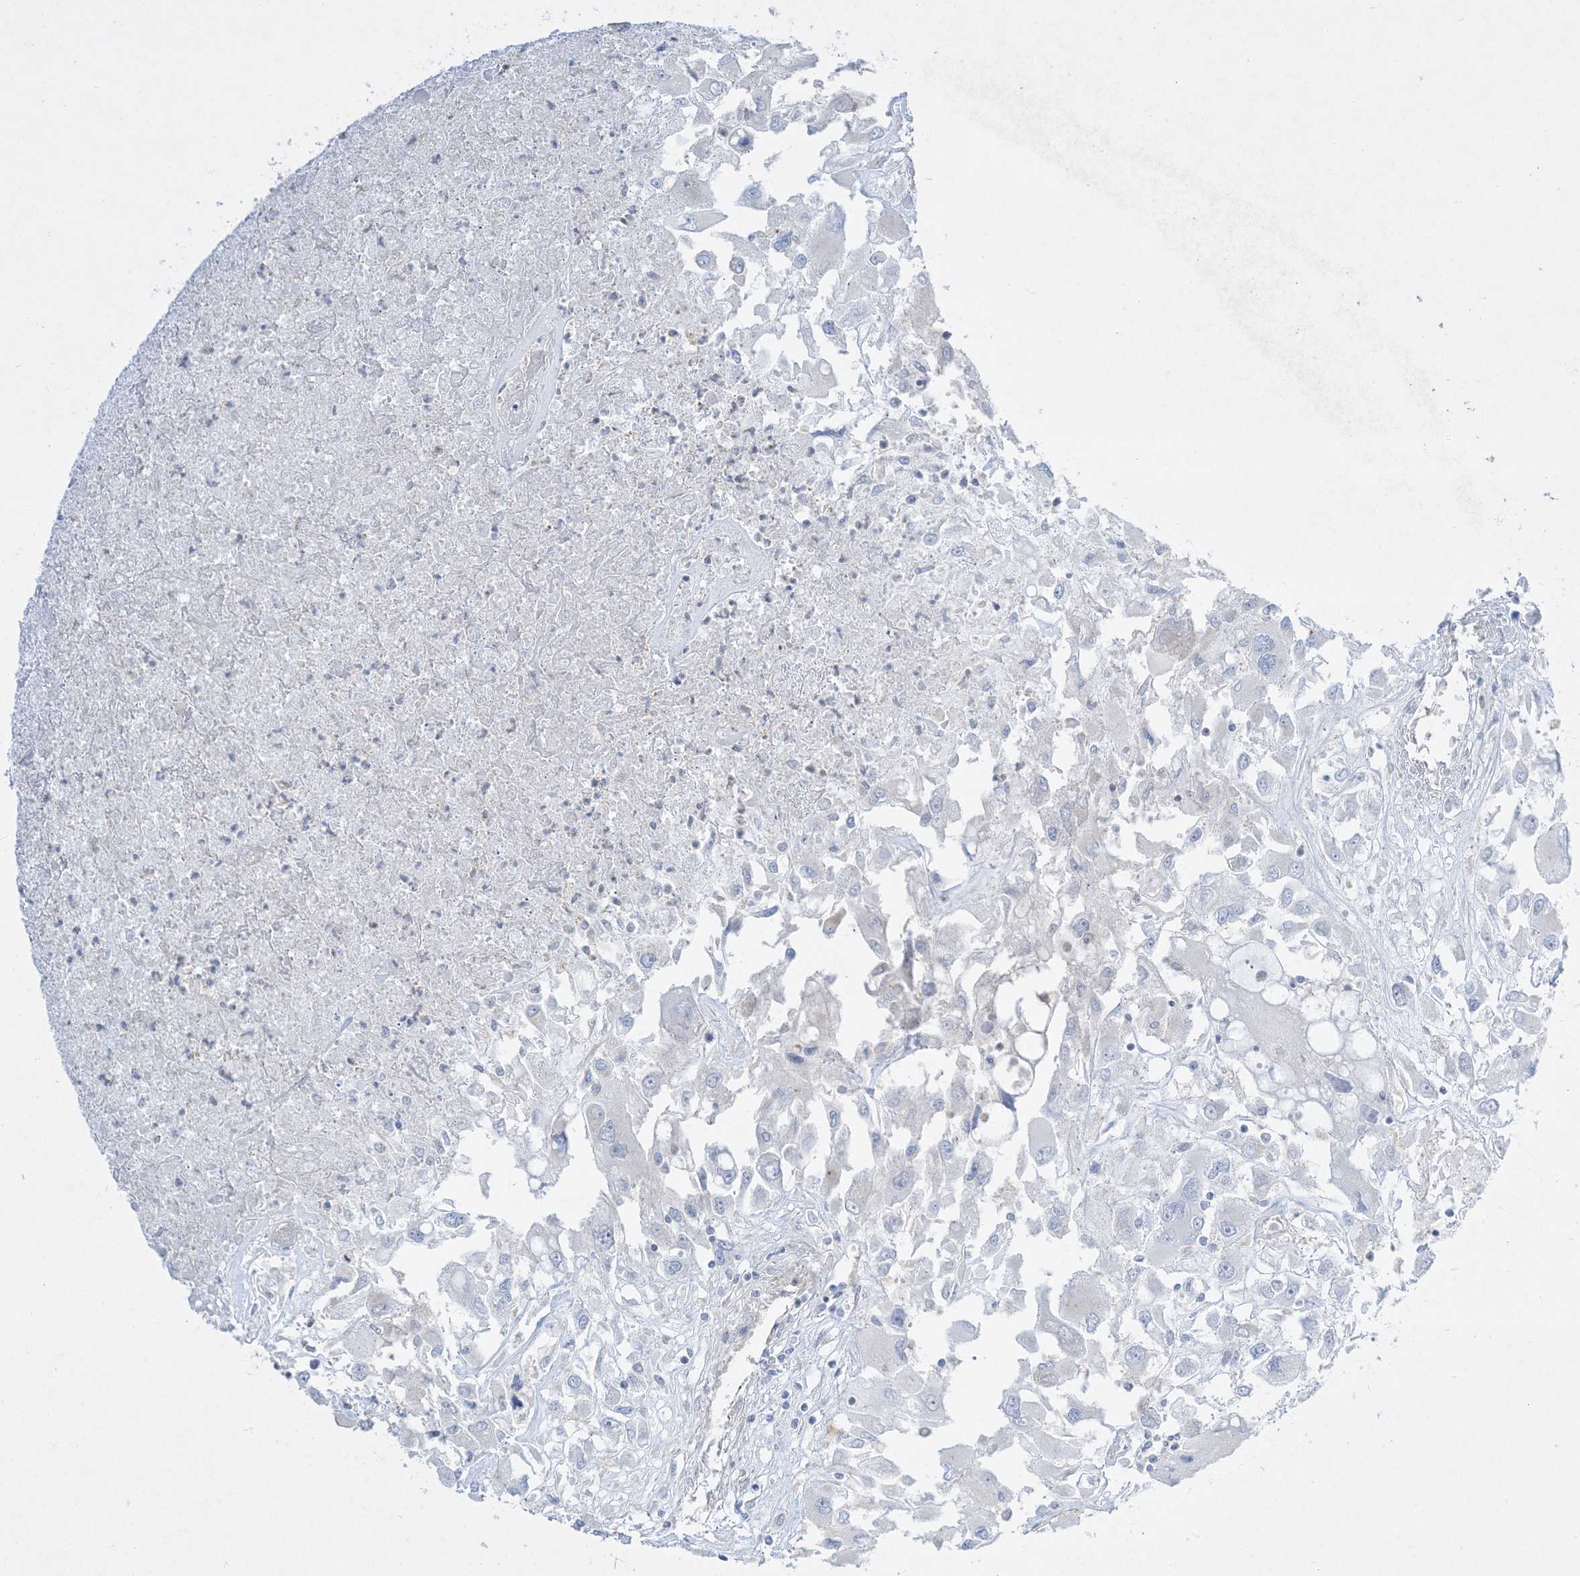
{"staining": {"intensity": "negative", "quantity": "none", "location": "none"}, "tissue": "renal cancer", "cell_type": "Tumor cells", "image_type": "cancer", "snomed": [{"axis": "morphology", "description": "Adenocarcinoma, NOS"}, {"axis": "topography", "description": "Kidney"}], "caption": "Immunohistochemistry histopathology image of neoplastic tissue: renal cancer stained with DAB (3,3'-diaminobenzidine) shows no significant protein expression in tumor cells.", "gene": "ARHGEF9", "patient": {"sex": "female", "age": 52}}